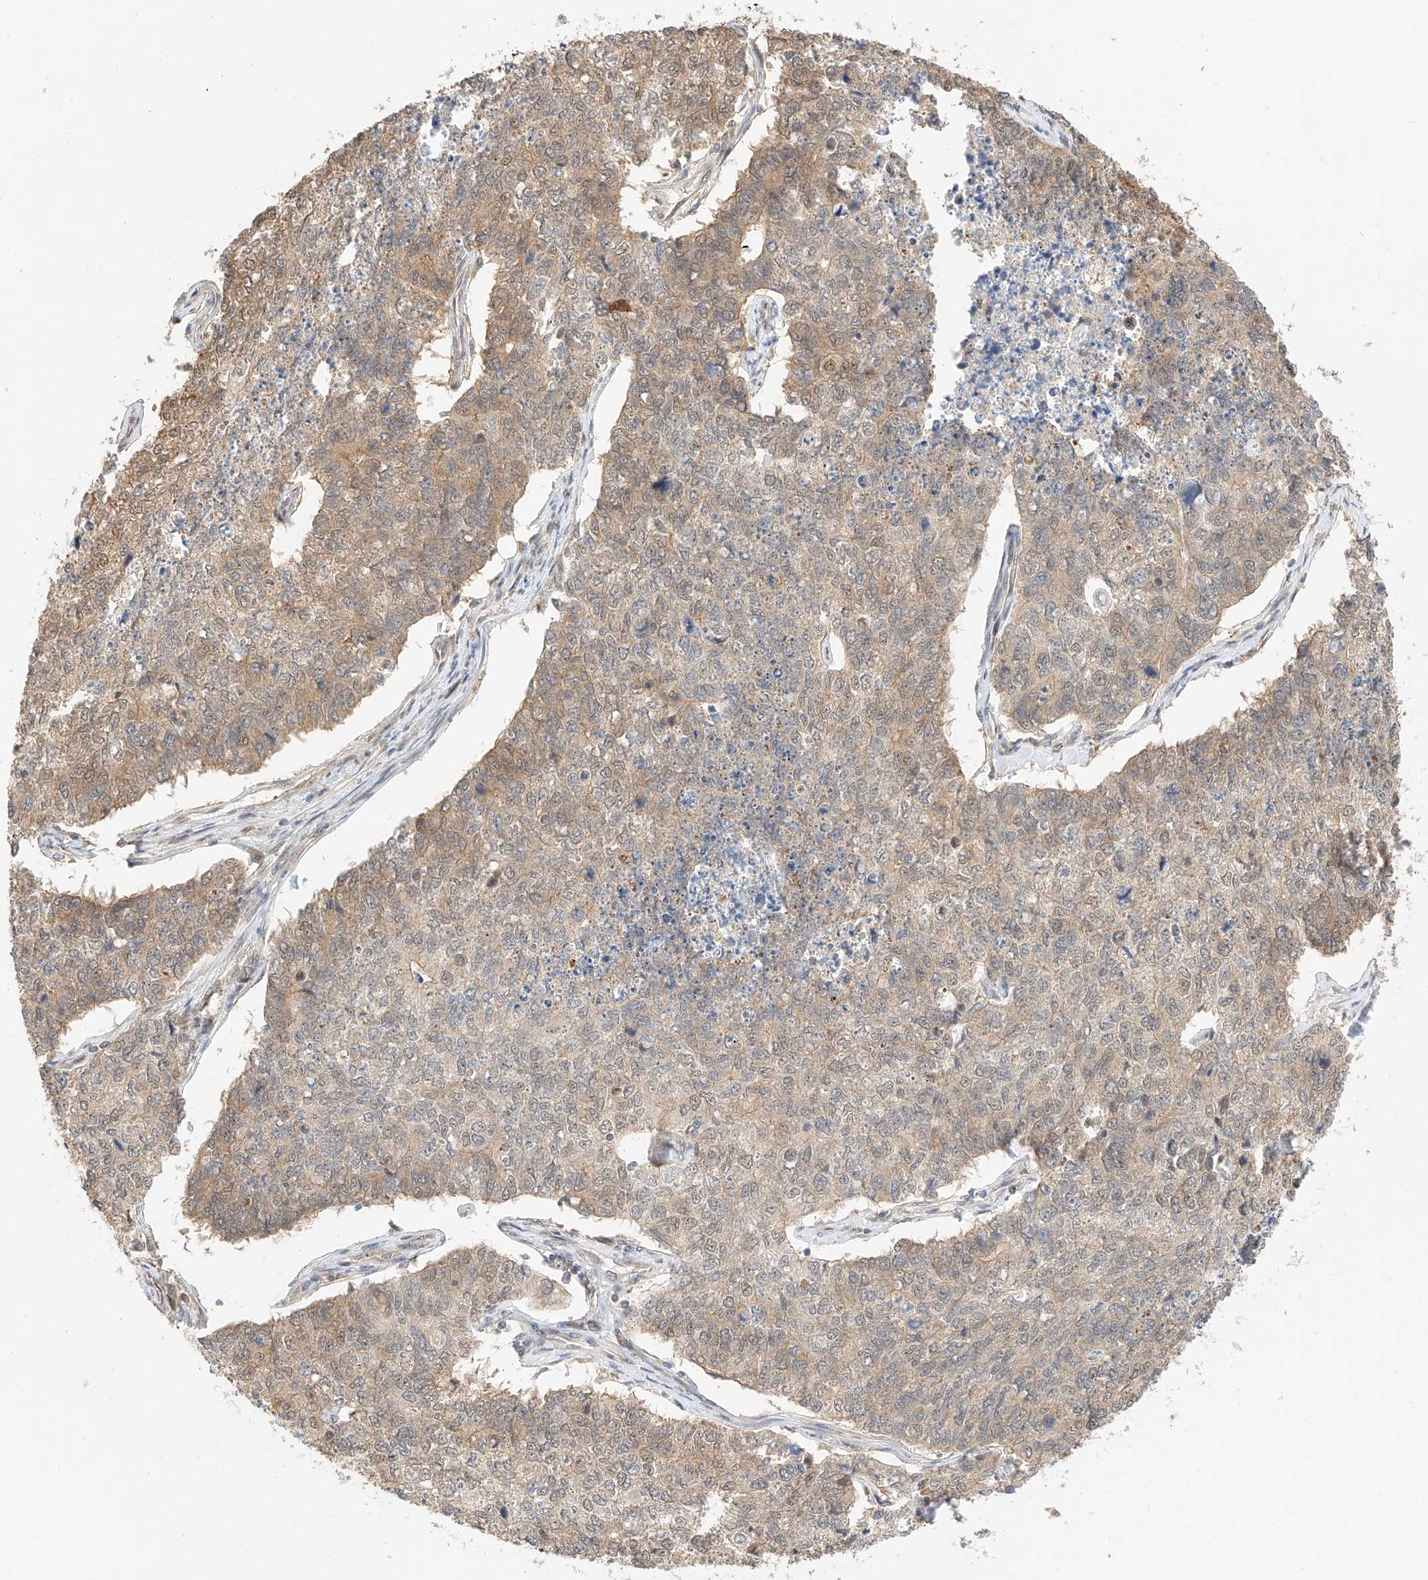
{"staining": {"intensity": "weak", "quantity": "25%-75%", "location": "cytoplasmic/membranous"}, "tissue": "cervical cancer", "cell_type": "Tumor cells", "image_type": "cancer", "snomed": [{"axis": "morphology", "description": "Squamous cell carcinoma, NOS"}, {"axis": "topography", "description": "Cervix"}], "caption": "A histopathology image of squamous cell carcinoma (cervical) stained for a protein displays weak cytoplasmic/membranous brown staining in tumor cells. The protein of interest is shown in brown color, while the nuclei are stained blue.", "gene": "EIF4H", "patient": {"sex": "female", "age": 63}}